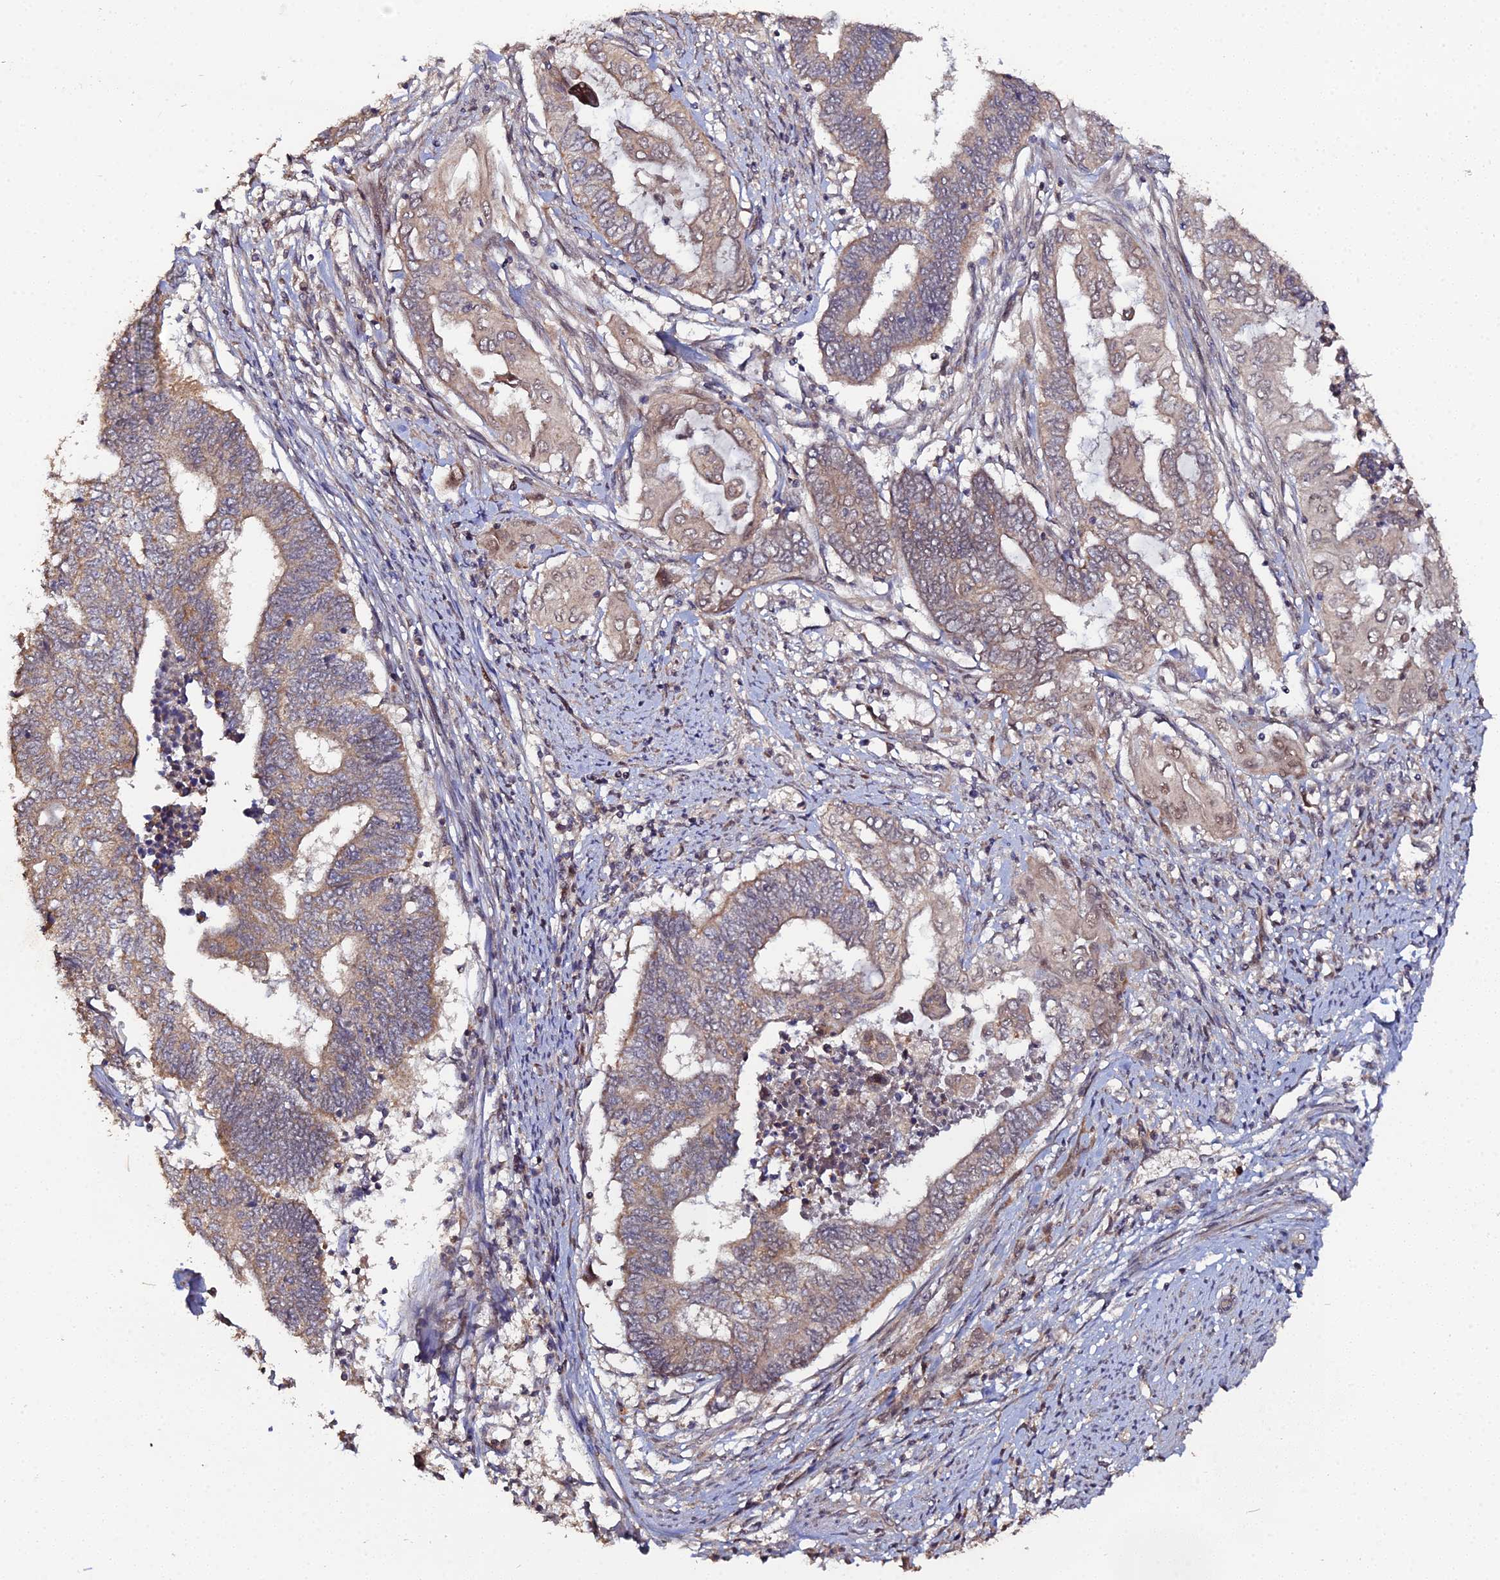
{"staining": {"intensity": "weak", "quantity": ">75%", "location": "cytoplasmic/membranous"}, "tissue": "endometrial cancer", "cell_type": "Tumor cells", "image_type": "cancer", "snomed": [{"axis": "morphology", "description": "Adenocarcinoma, NOS"}, {"axis": "topography", "description": "Uterus"}, {"axis": "topography", "description": "Endometrium"}], "caption": "Human endometrial cancer stained with a brown dye displays weak cytoplasmic/membranous positive expression in approximately >75% of tumor cells.", "gene": "ERCC5", "patient": {"sex": "female", "age": 70}}